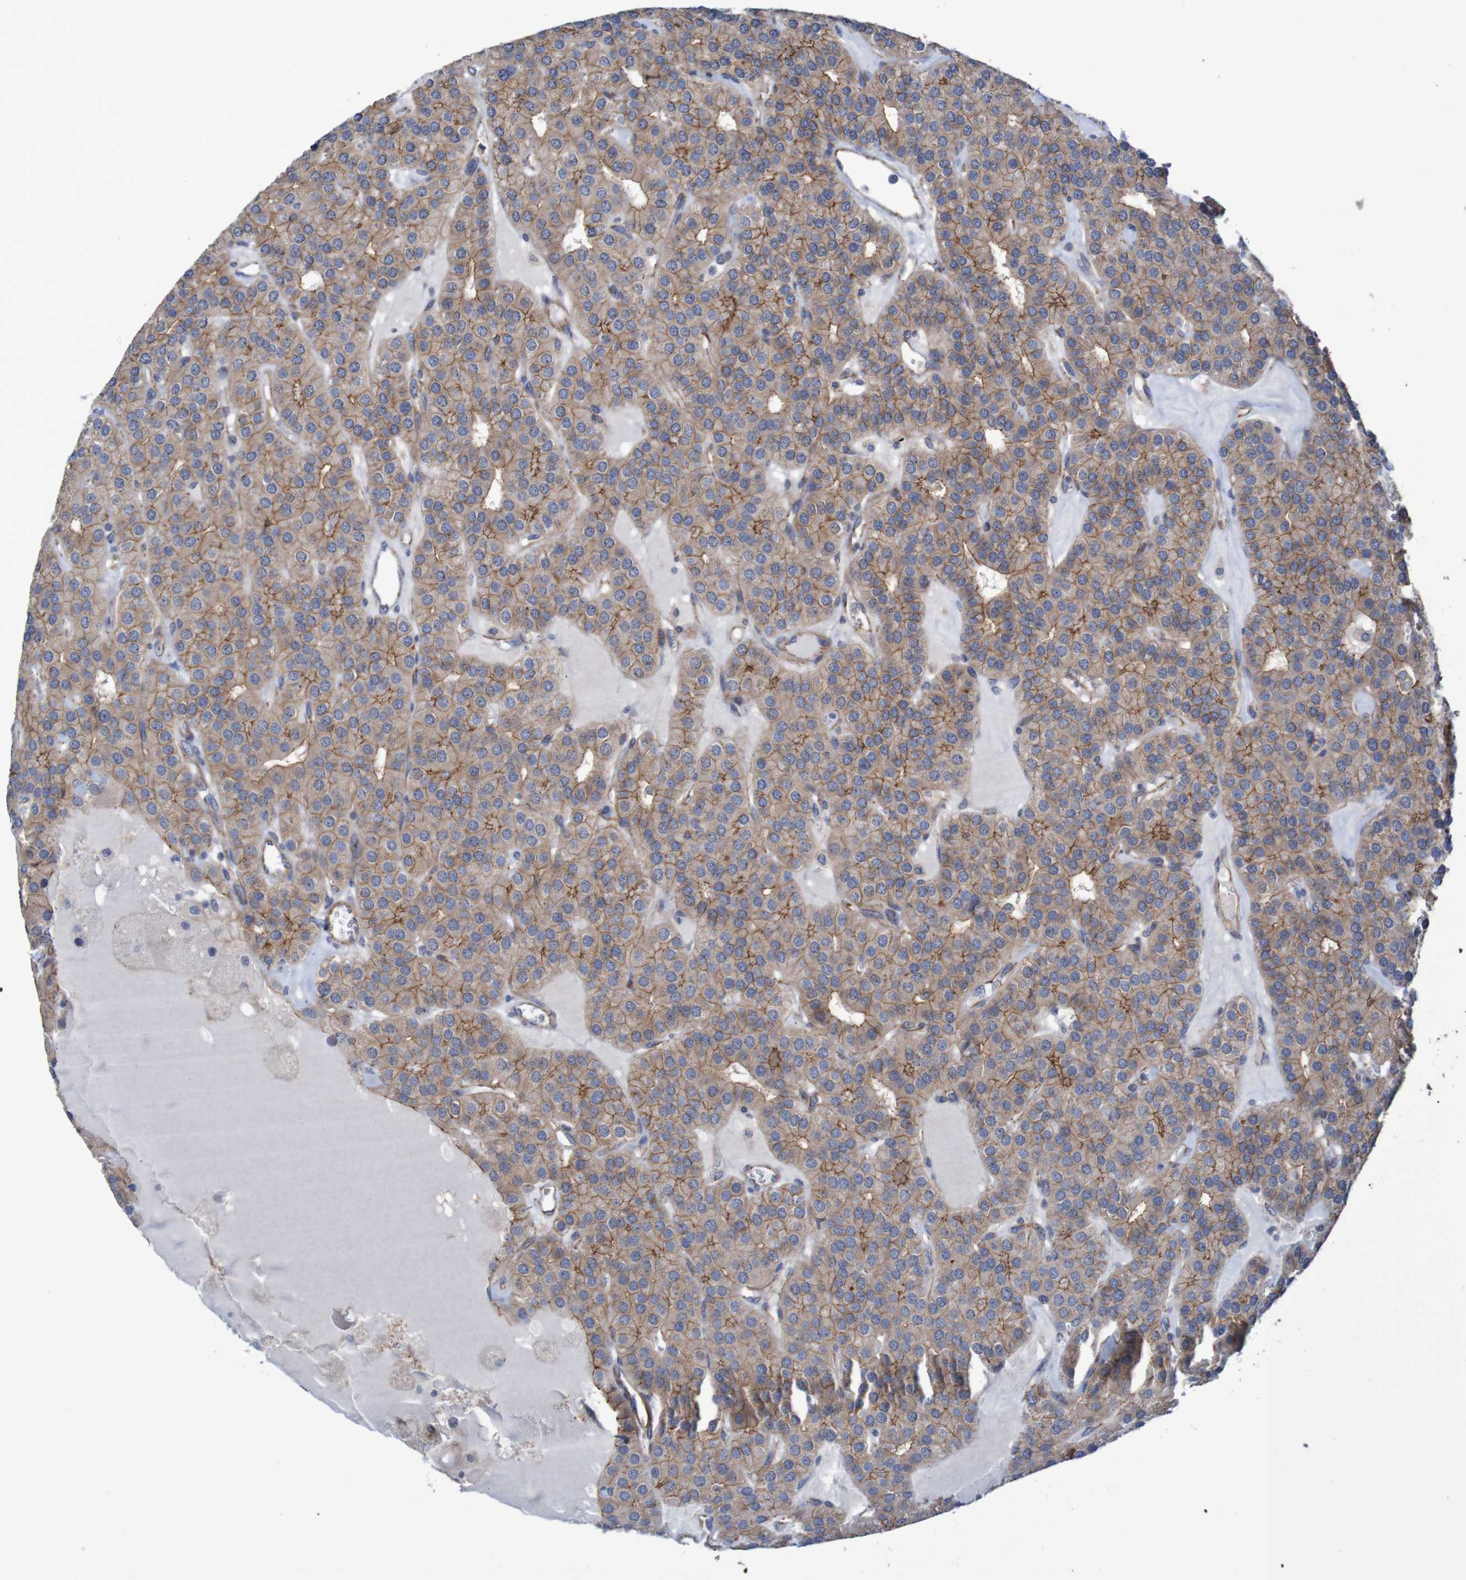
{"staining": {"intensity": "moderate", "quantity": ">75%", "location": "cytoplasmic/membranous"}, "tissue": "parathyroid gland", "cell_type": "Glandular cells", "image_type": "normal", "snomed": [{"axis": "morphology", "description": "Normal tissue, NOS"}, {"axis": "morphology", "description": "Adenoma, NOS"}, {"axis": "topography", "description": "Parathyroid gland"}], "caption": "DAB immunohistochemical staining of unremarkable parathyroid gland demonstrates moderate cytoplasmic/membranous protein positivity in approximately >75% of glandular cells. Nuclei are stained in blue.", "gene": "NECTIN2", "patient": {"sex": "female", "age": 86}}